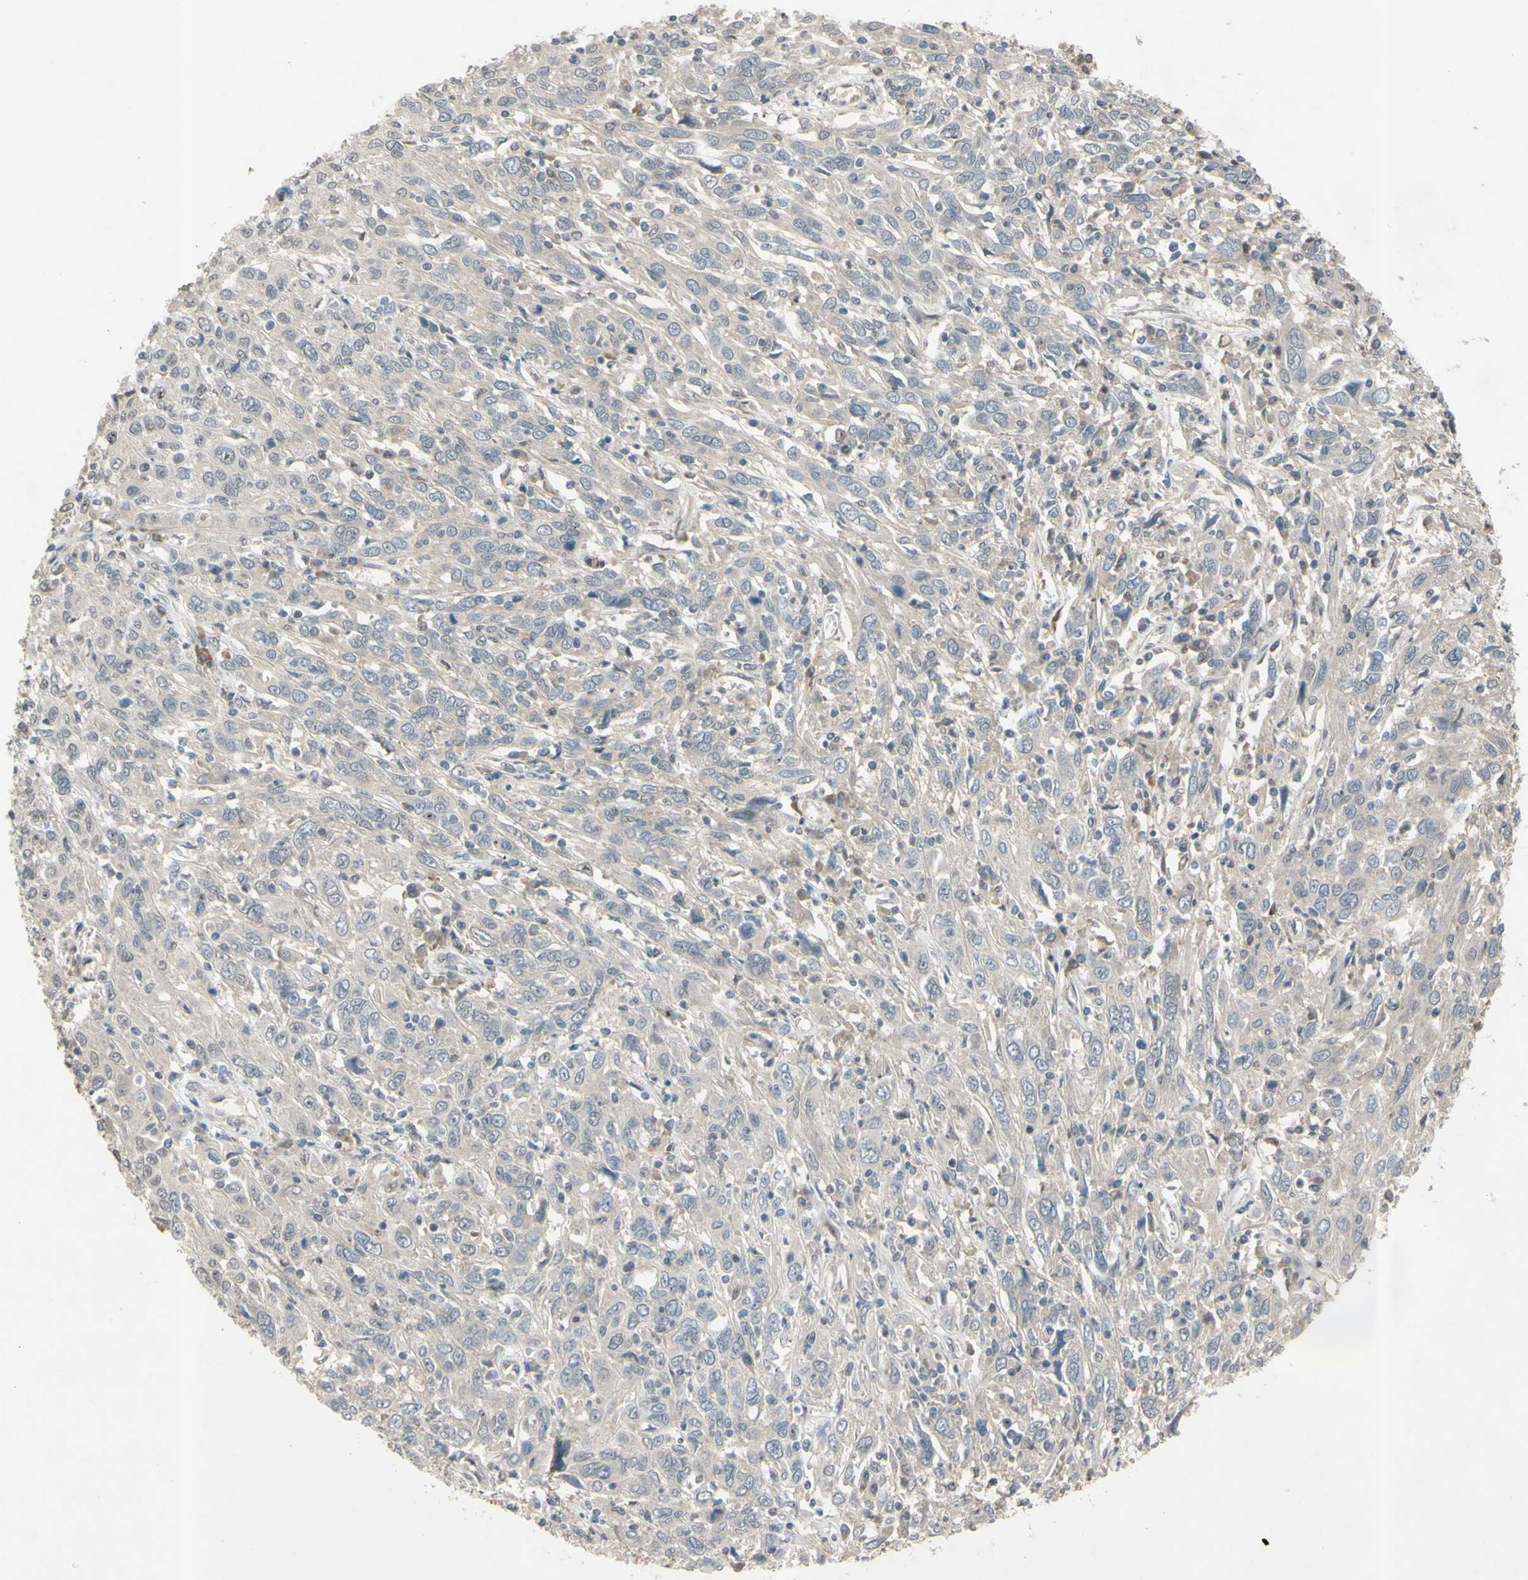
{"staining": {"intensity": "negative", "quantity": "none", "location": "none"}, "tissue": "cervical cancer", "cell_type": "Tumor cells", "image_type": "cancer", "snomed": [{"axis": "morphology", "description": "Squamous cell carcinoma, NOS"}, {"axis": "topography", "description": "Cervix"}], "caption": "This is an immunohistochemistry (IHC) micrograph of cervical squamous cell carcinoma. There is no staining in tumor cells.", "gene": "ALK", "patient": {"sex": "female", "age": 46}}